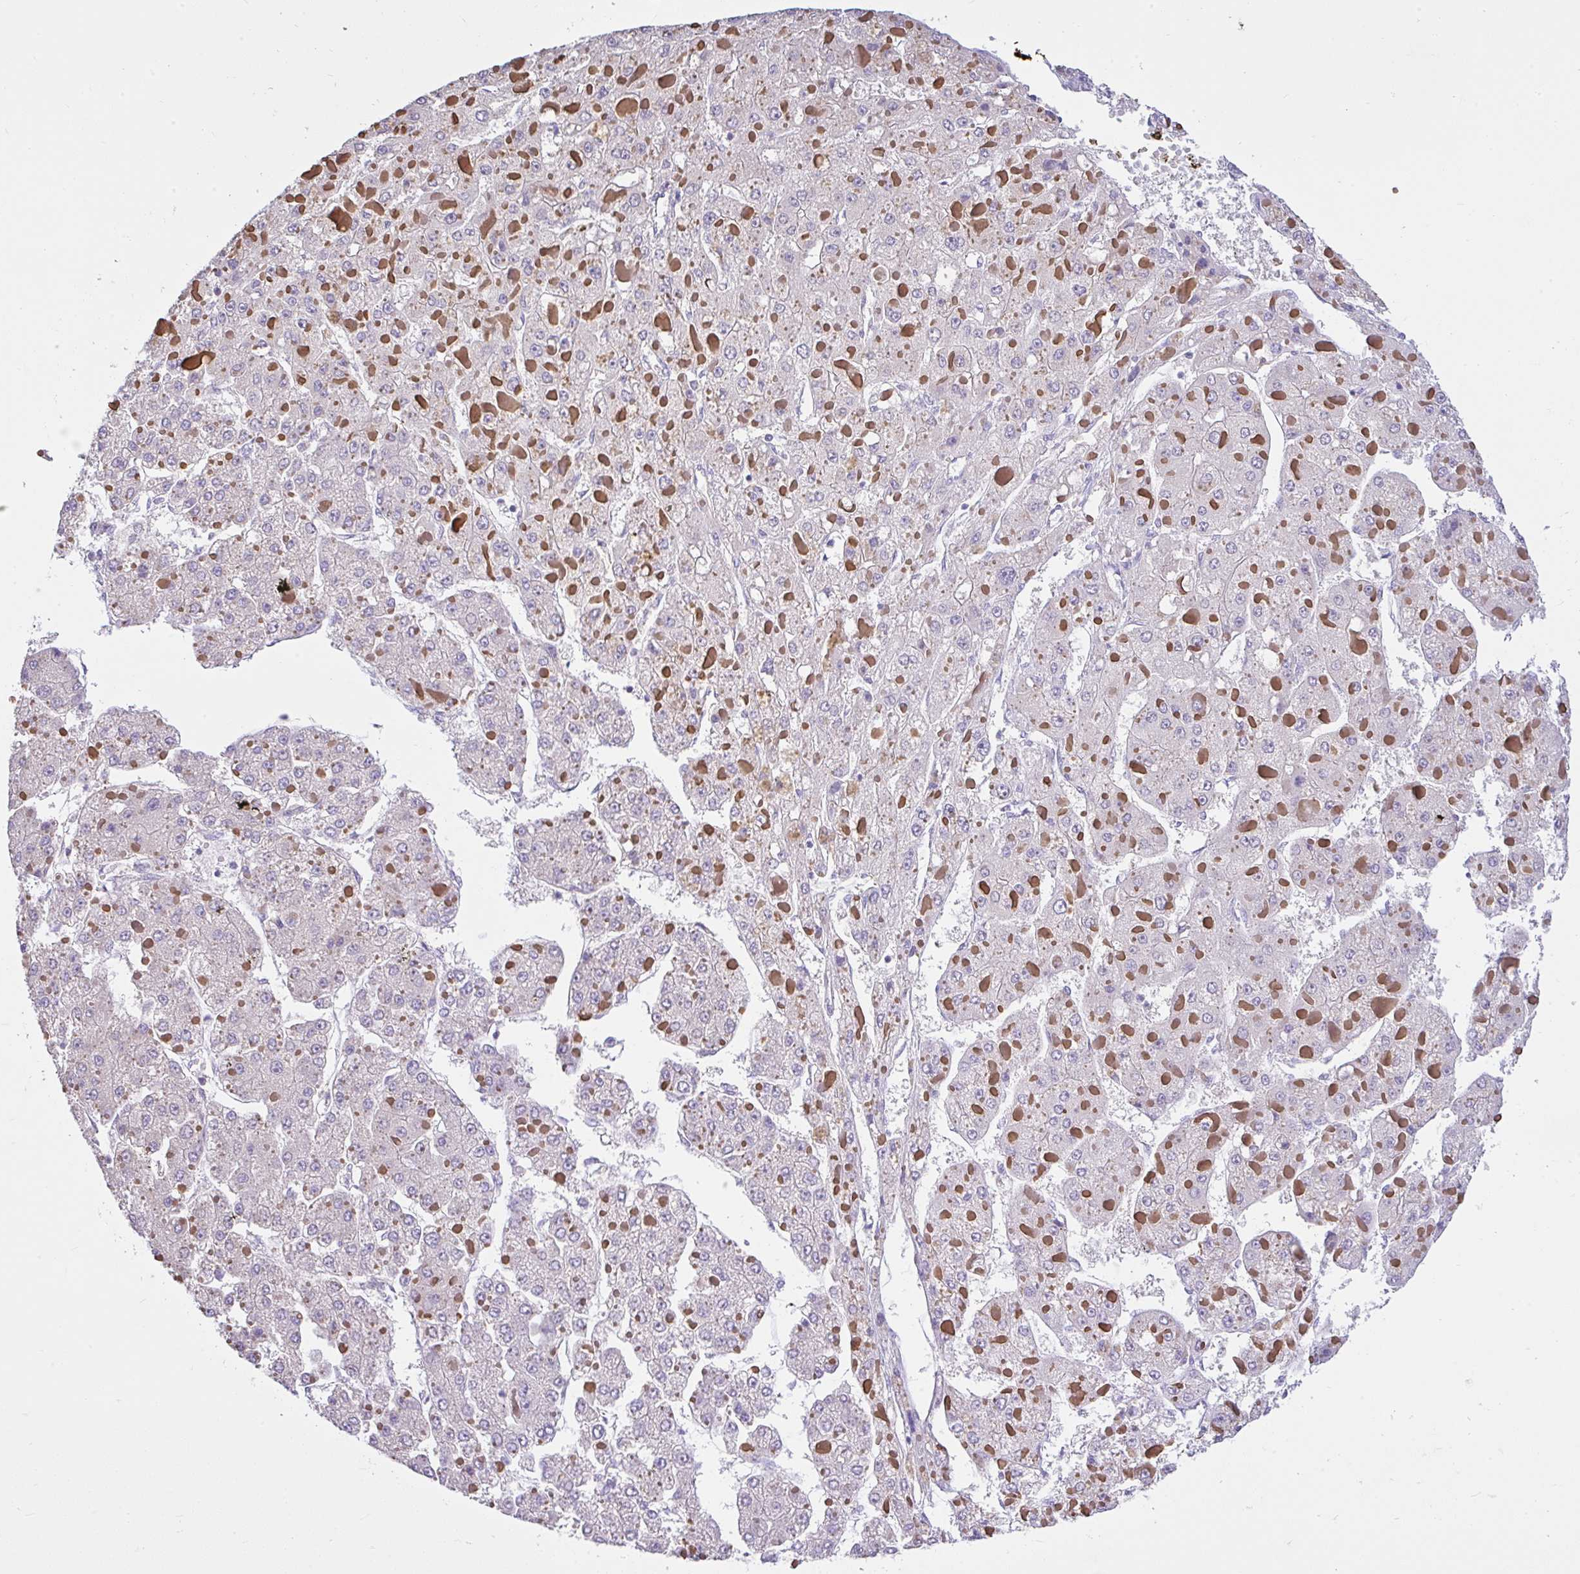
{"staining": {"intensity": "negative", "quantity": "none", "location": "none"}, "tissue": "liver cancer", "cell_type": "Tumor cells", "image_type": "cancer", "snomed": [{"axis": "morphology", "description": "Carcinoma, Hepatocellular, NOS"}, {"axis": "topography", "description": "Liver"}], "caption": "A photomicrograph of hepatocellular carcinoma (liver) stained for a protein displays no brown staining in tumor cells.", "gene": "CTU1", "patient": {"sex": "female", "age": 73}}